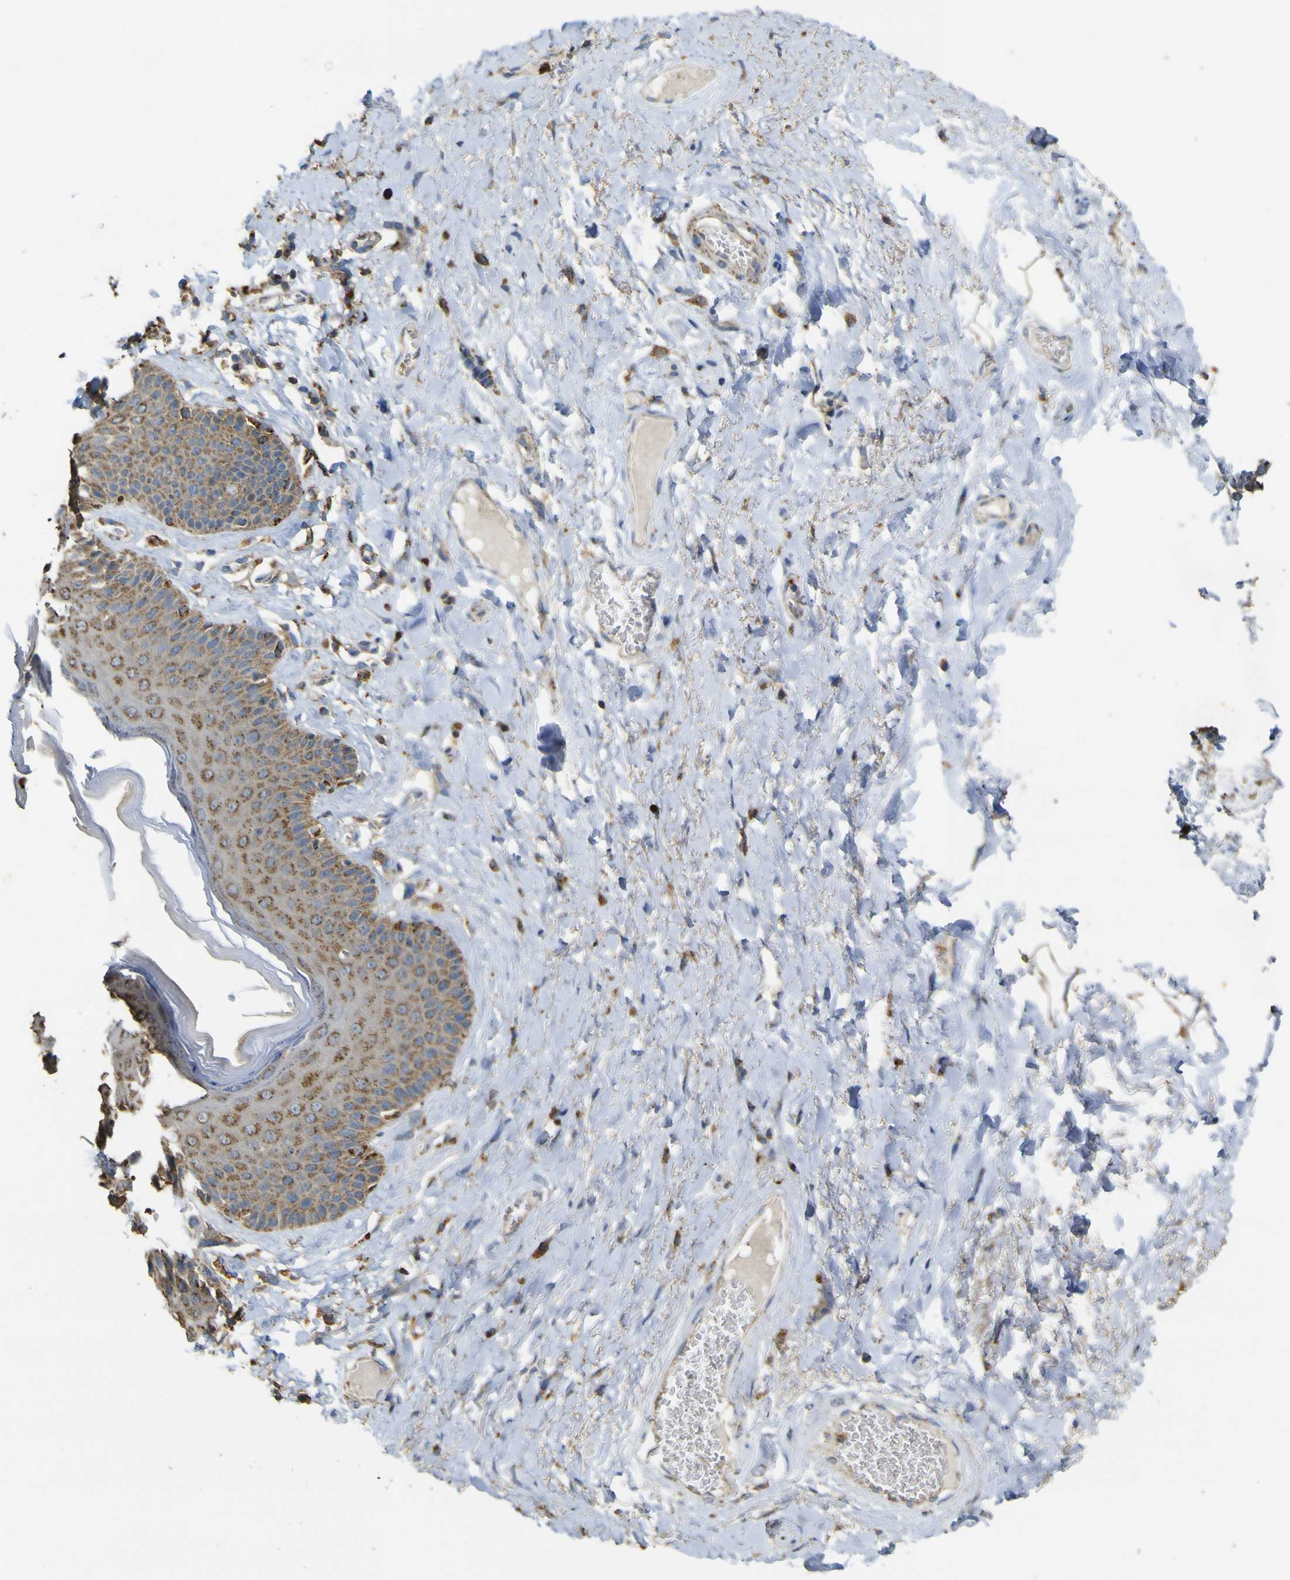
{"staining": {"intensity": "moderate", "quantity": ">75%", "location": "cytoplasmic/membranous"}, "tissue": "skin", "cell_type": "Epidermal cells", "image_type": "normal", "snomed": [{"axis": "morphology", "description": "Normal tissue, NOS"}, {"axis": "topography", "description": "Anal"}], "caption": "Skin stained with a brown dye exhibits moderate cytoplasmic/membranous positive staining in approximately >75% of epidermal cells.", "gene": "ACSL3", "patient": {"sex": "male", "age": 69}}